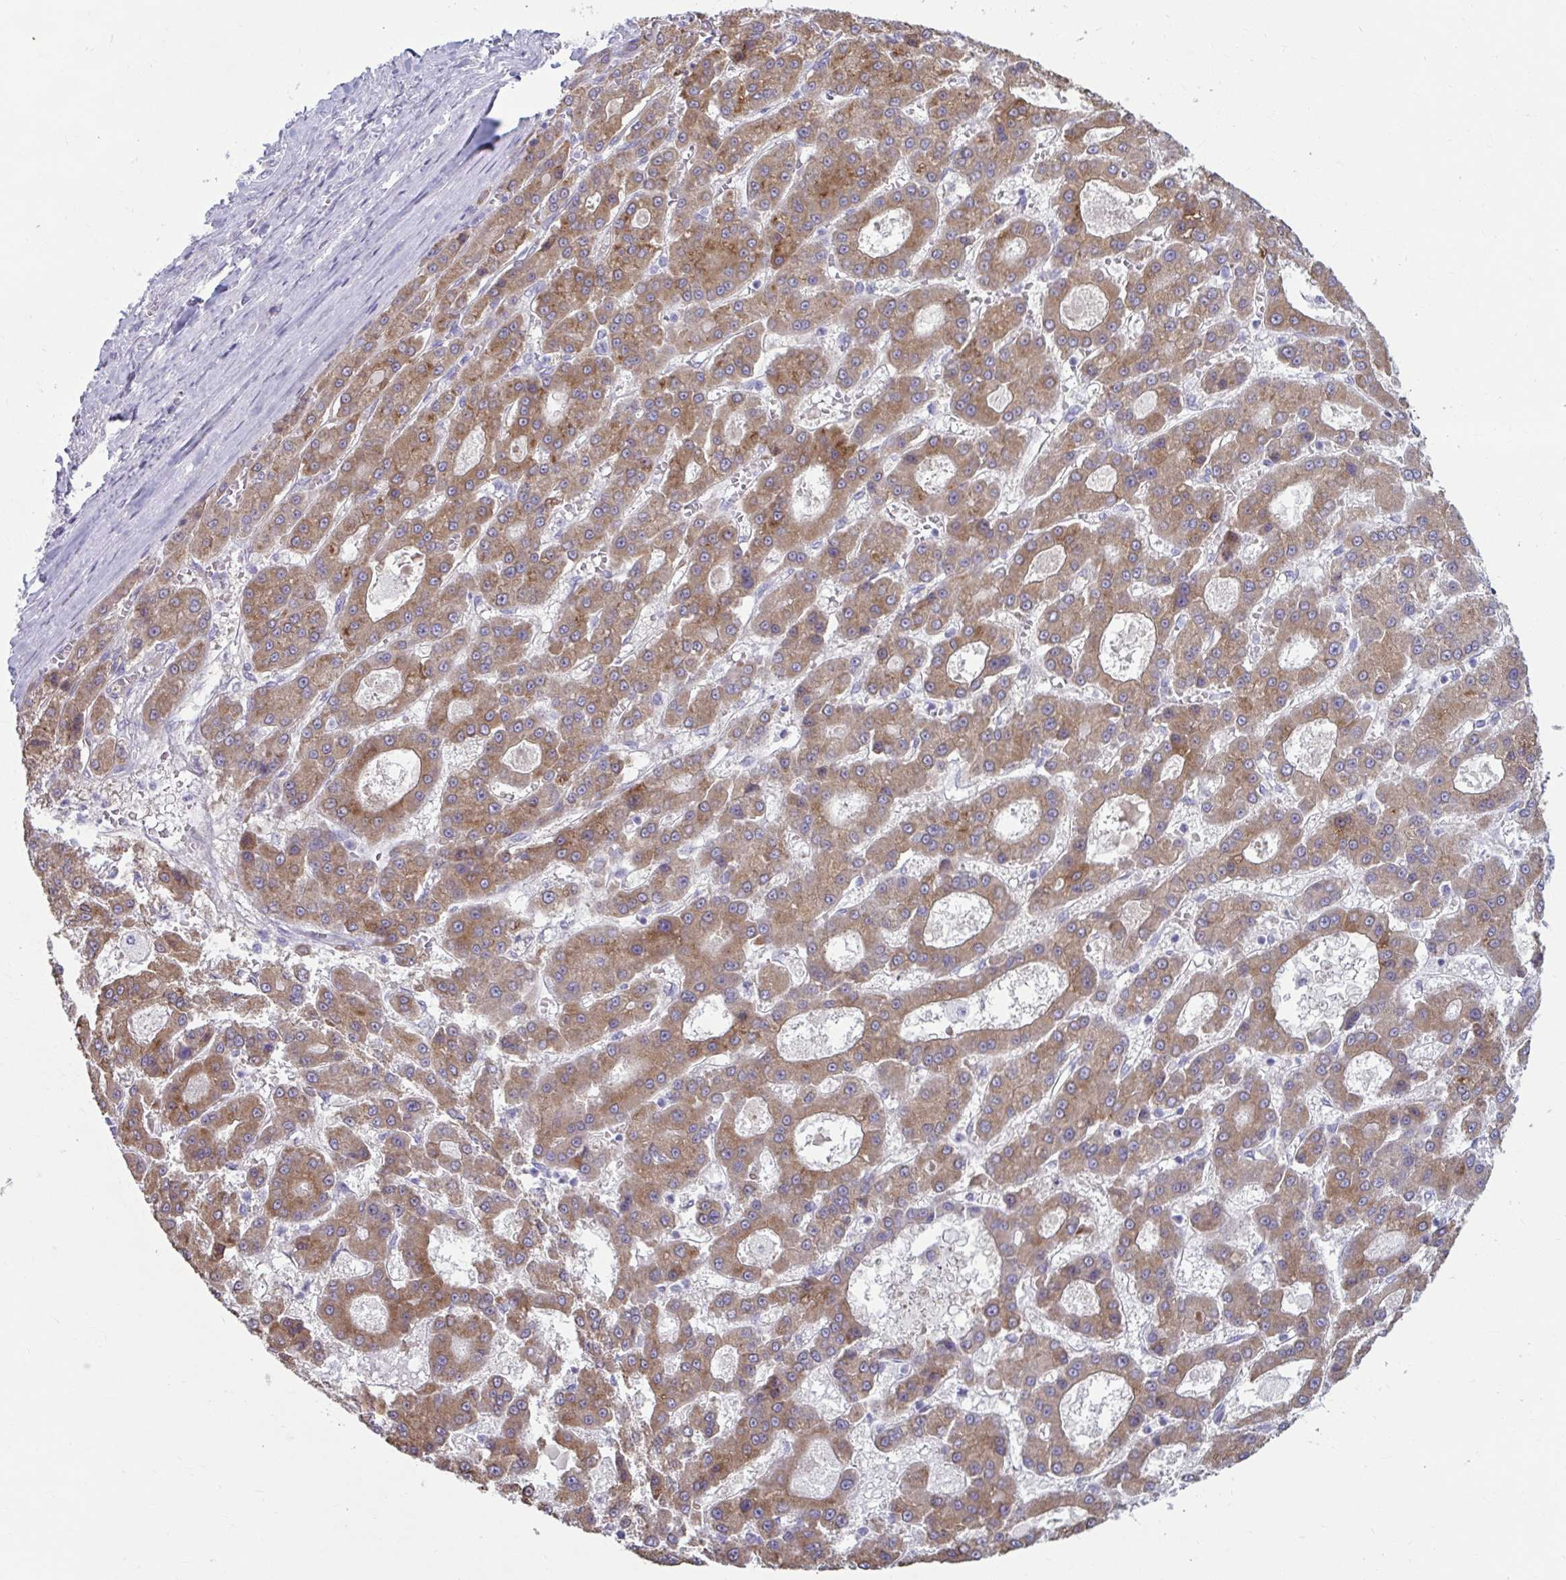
{"staining": {"intensity": "moderate", "quantity": ">75%", "location": "cytoplasmic/membranous"}, "tissue": "liver cancer", "cell_type": "Tumor cells", "image_type": "cancer", "snomed": [{"axis": "morphology", "description": "Carcinoma, Hepatocellular, NOS"}, {"axis": "topography", "description": "Liver"}], "caption": "Immunohistochemical staining of human liver cancer (hepatocellular carcinoma) shows moderate cytoplasmic/membranous protein positivity in about >75% of tumor cells.", "gene": "MSMO1", "patient": {"sex": "male", "age": 70}}